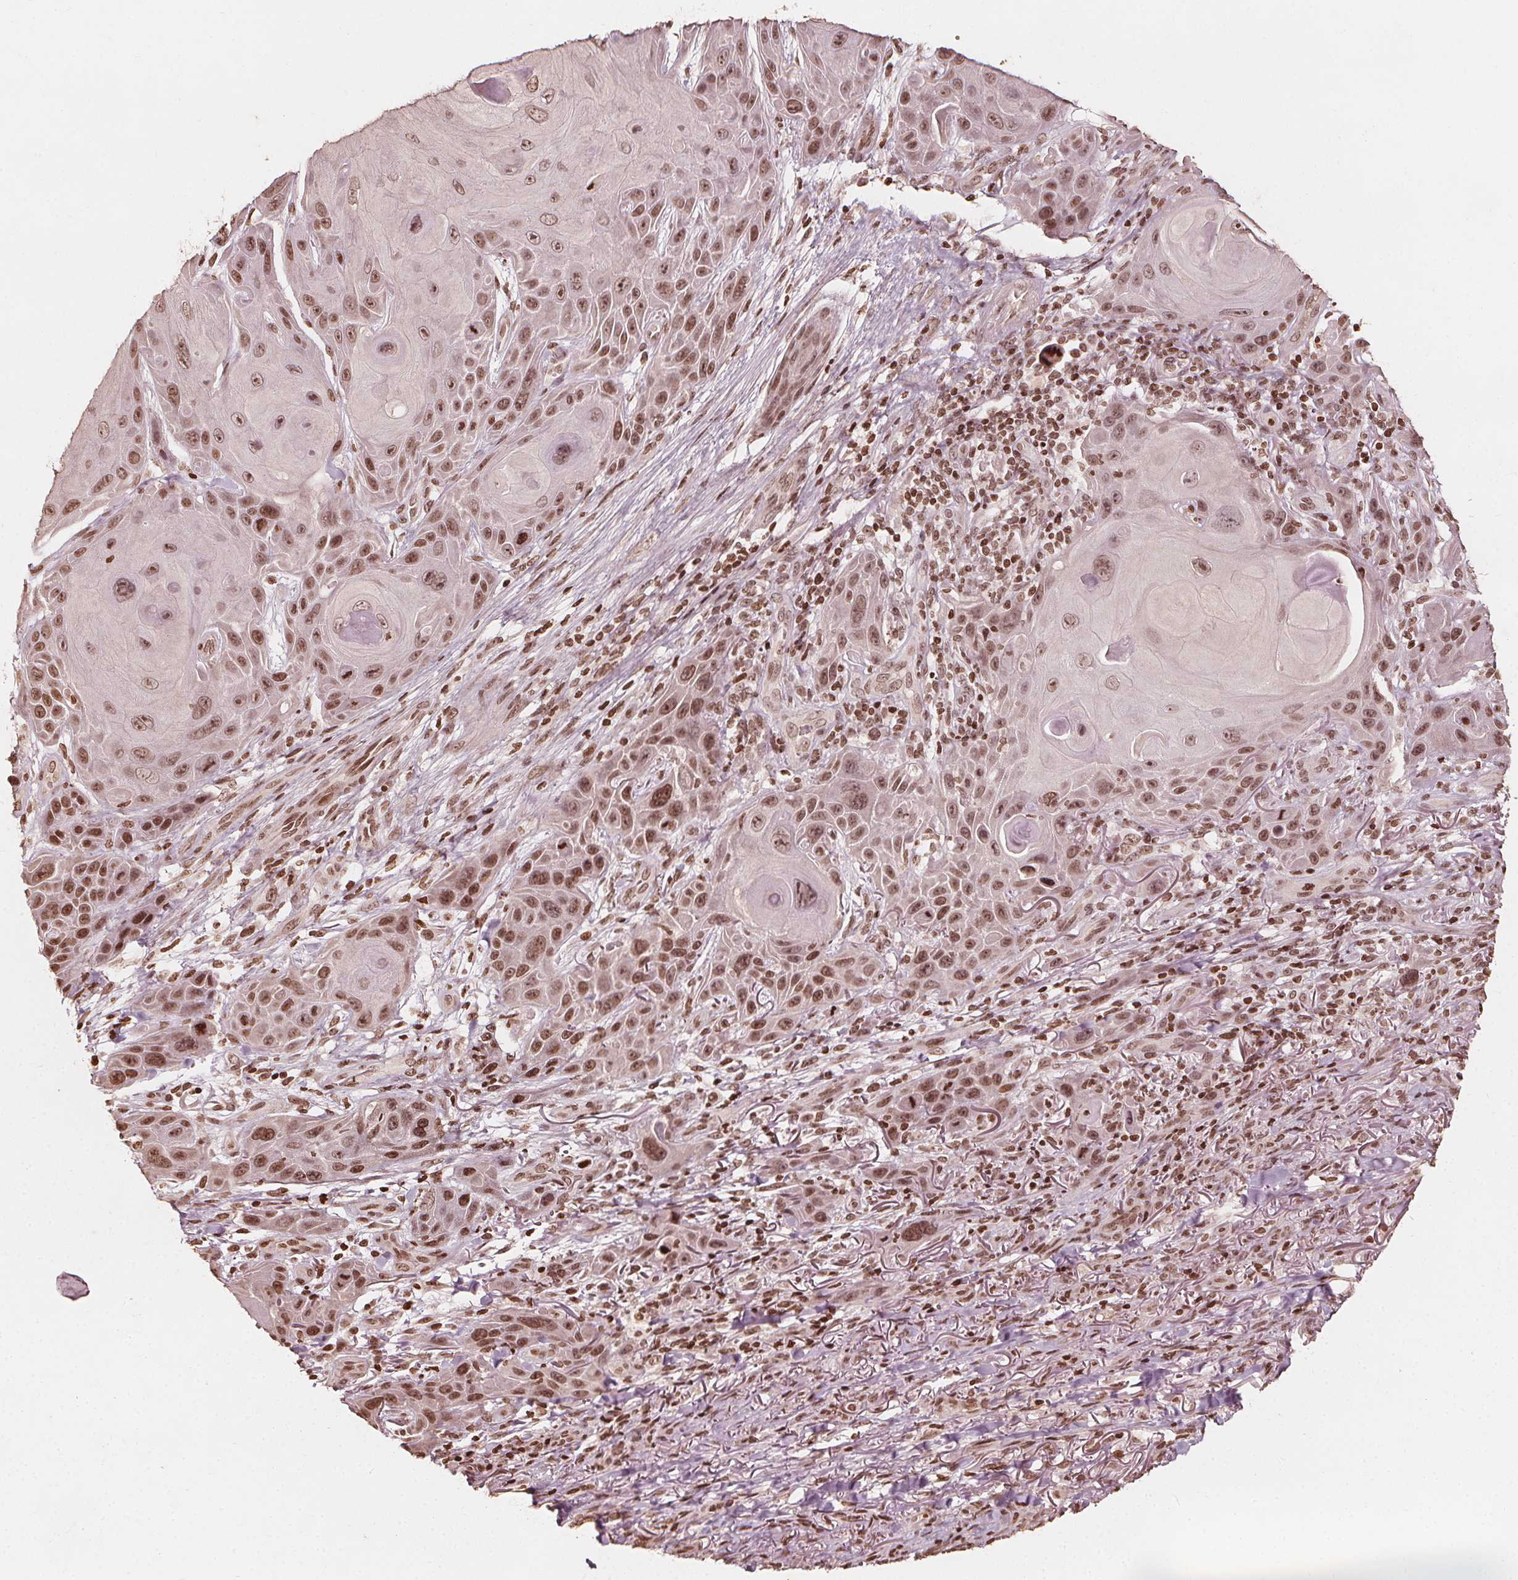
{"staining": {"intensity": "moderate", "quantity": ">75%", "location": "nuclear"}, "tissue": "skin cancer", "cell_type": "Tumor cells", "image_type": "cancer", "snomed": [{"axis": "morphology", "description": "Squamous cell carcinoma, NOS"}, {"axis": "topography", "description": "Skin"}], "caption": "This histopathology image demonstrates IHC staining of human skin squamous cell carcinoma, with medium moderate nuclear expression in approximately >75% of tumor cells.", "gene": "H3C14", "patient": {"sex": "female", "age": 94}}